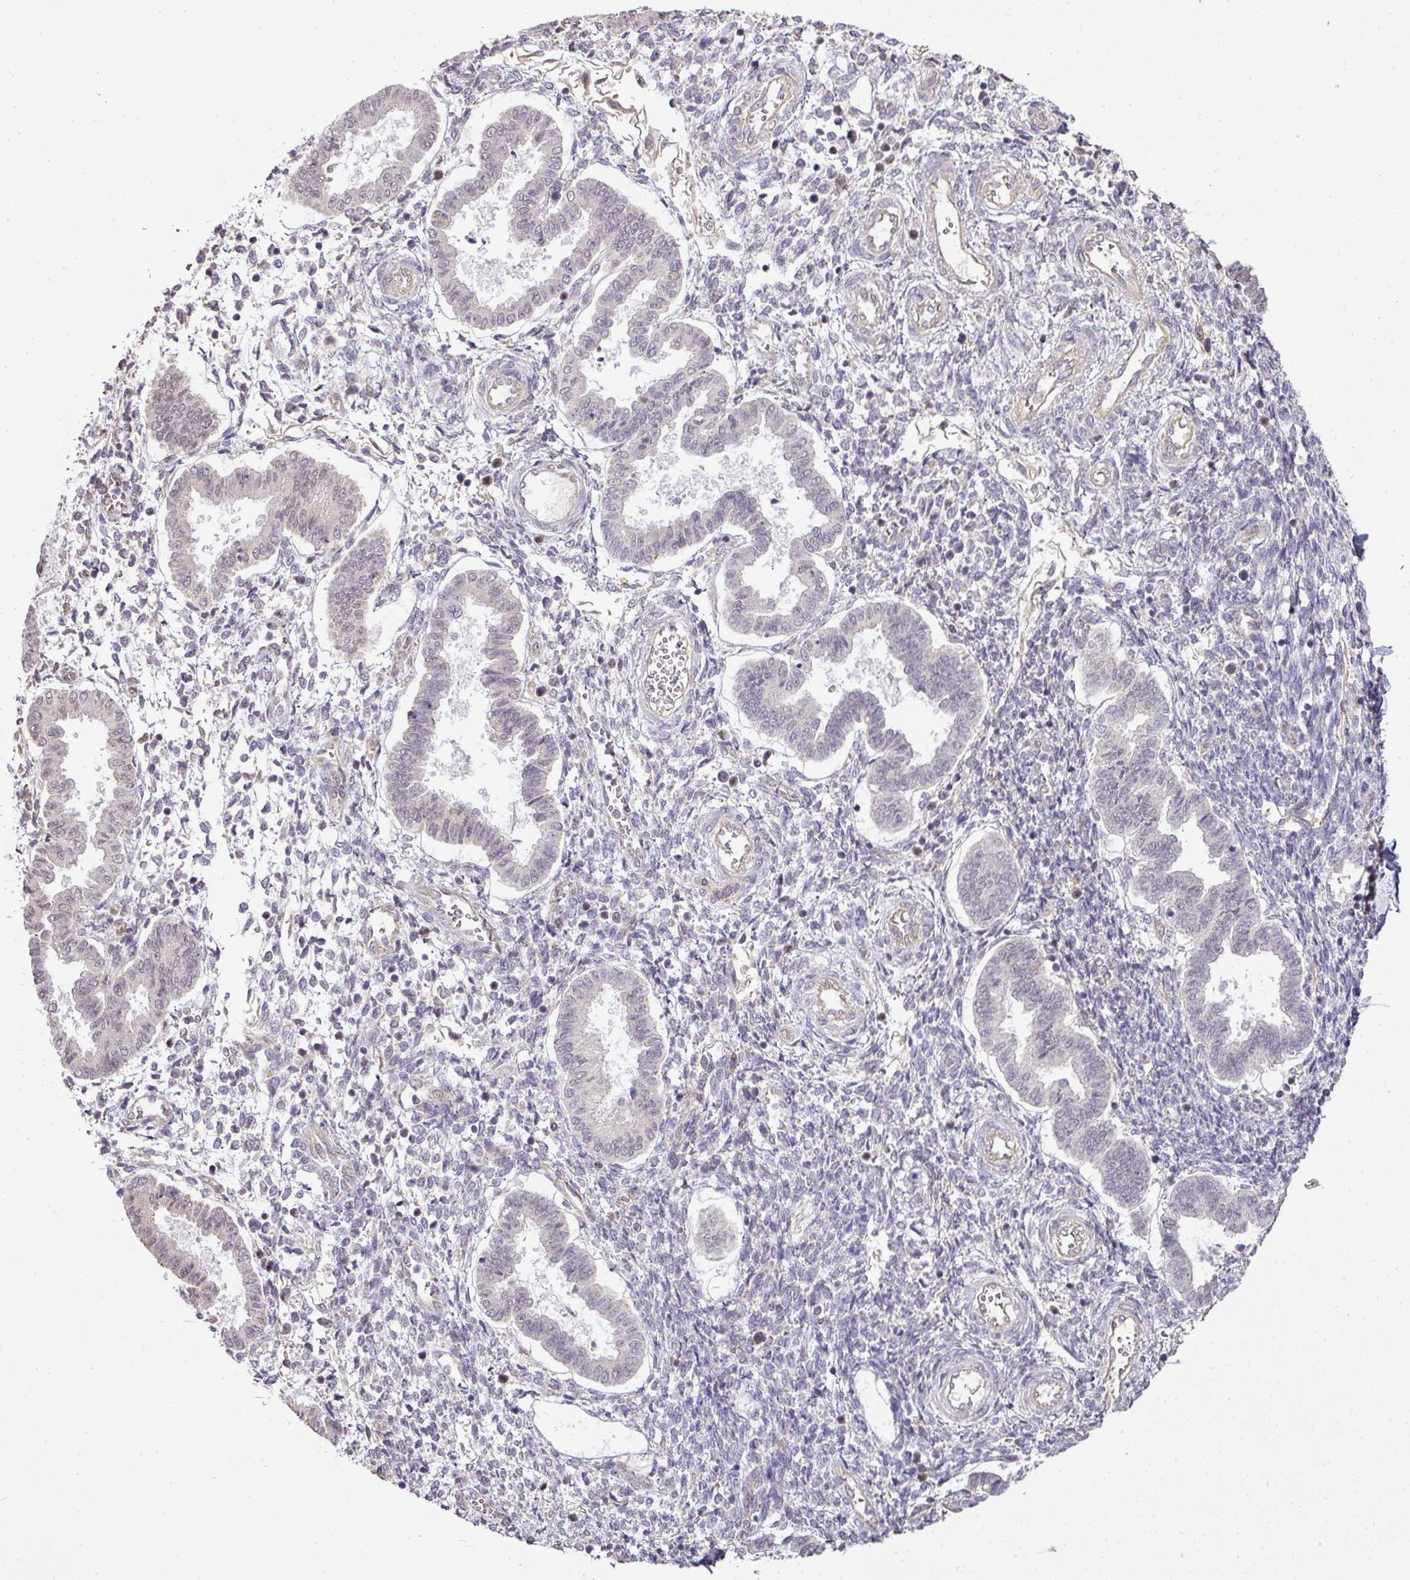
{"staining": {"intensity": "negative", "quantity": "none", "location": "none"}, "tissue": "endometrium", "cell_type": "Cells in endometrial stroma", "image_type": "normal", "snomed": [{"axis": "morphology", "description": "Normal tissue, NOS"}, {"axis": "topography", "description": "Endometrium"}], "caption": "Immunohistochemistry histopathology image of unremarkable human endometrium stained for a protein (brown), which exhibits no staining in cells in endometrial stroma. (IHC, brightfield microscopy, high magnification).", "gene": "MYOM2", "patient": {"sex": "female", "age": 24}}